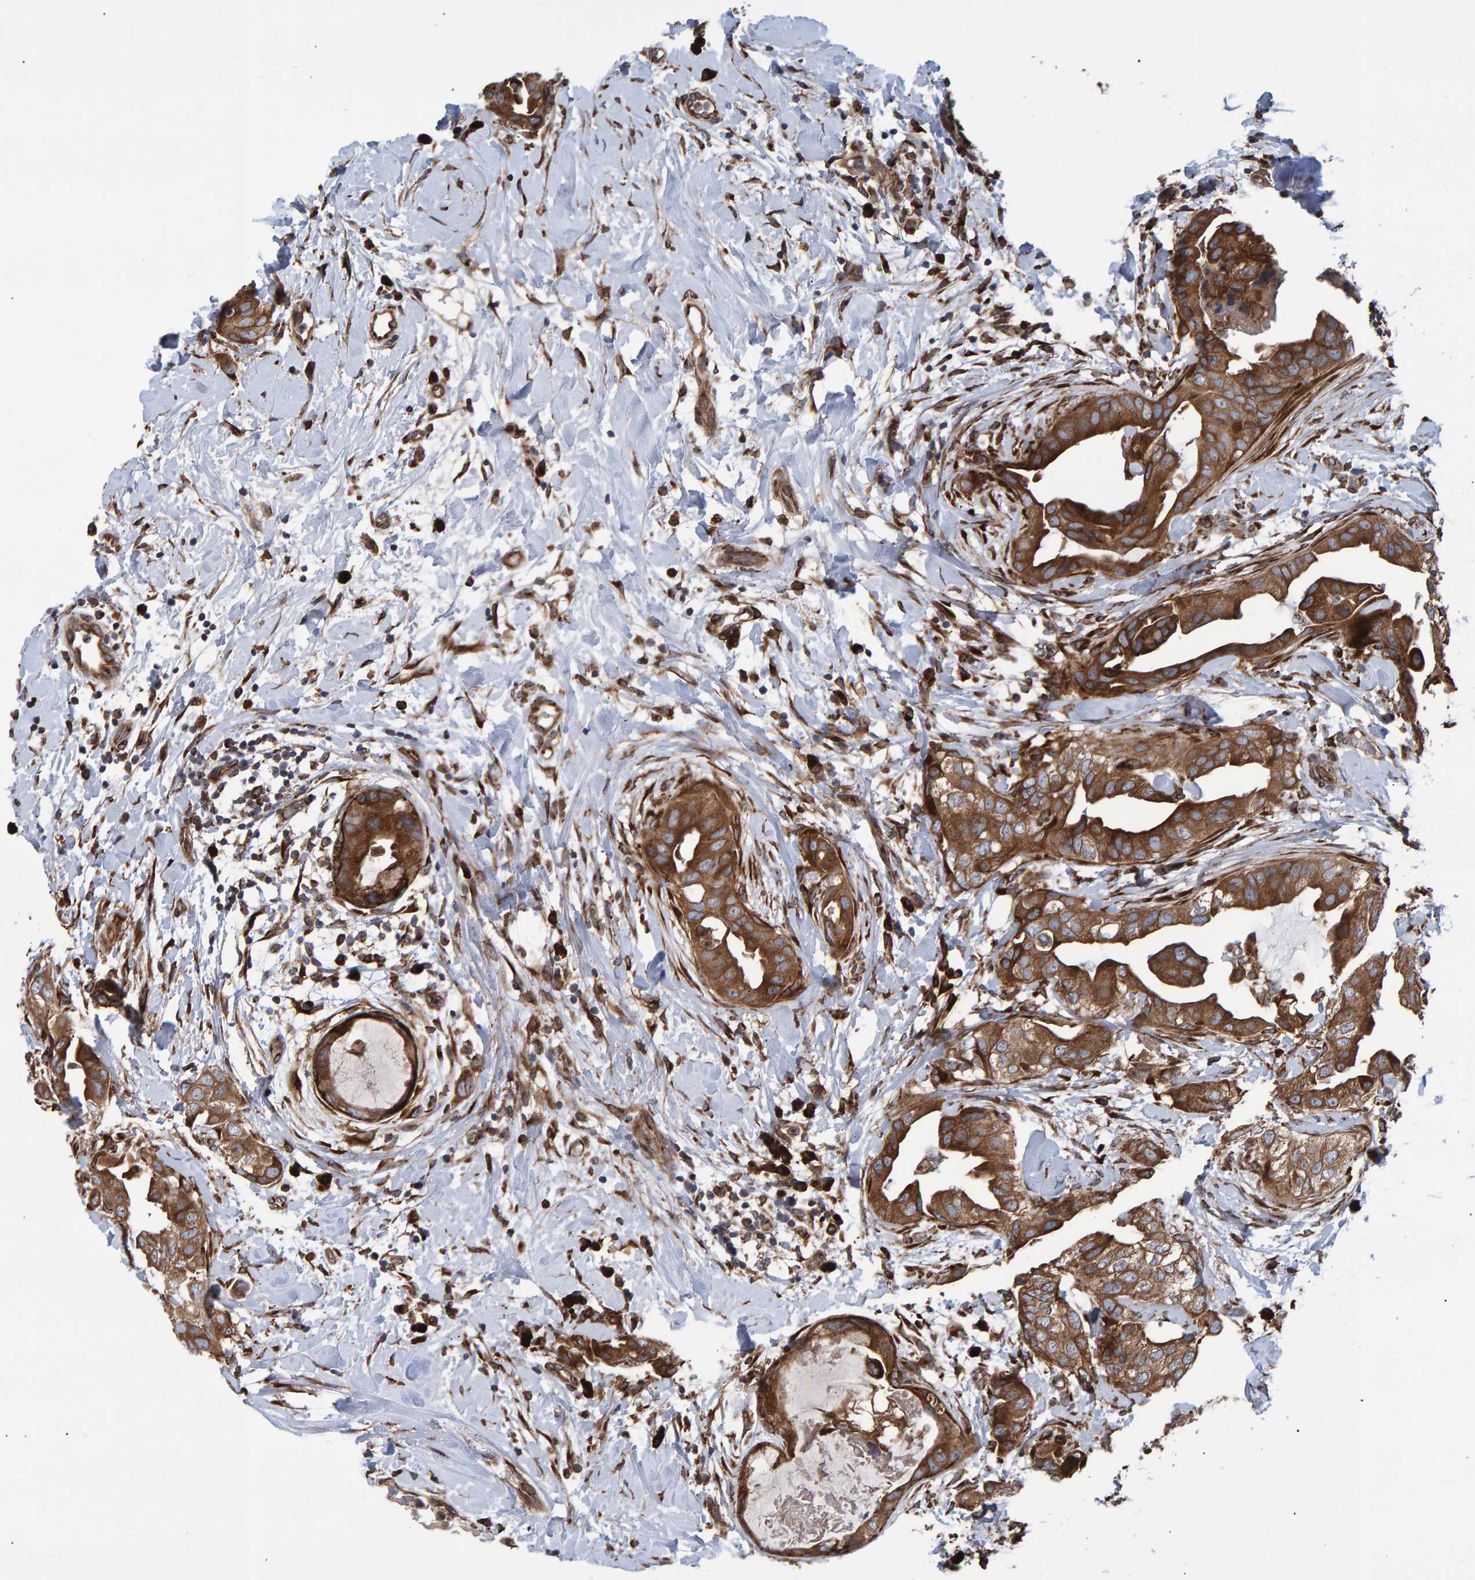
{"staining": {"intensity": "strong", "quantity": ">75%", "location": "cytoplasmic/membranous"}, "tissue": "breast cancer", "cell_type": "Tumor cells", "image_type": "cancer", "snomed": [{"axis": "morphology", "description": "Duct carcinoma"}, {"axis": "topography", "description": "Breast"}], "caption": "Immunohistochemical staining of human breast cancer shows high levels of strong cytoplasmic/membranous positivity in about >75% of tumor cells.", "gene": "FAM117A", "patient": {"sex": "female", "age": 40}}